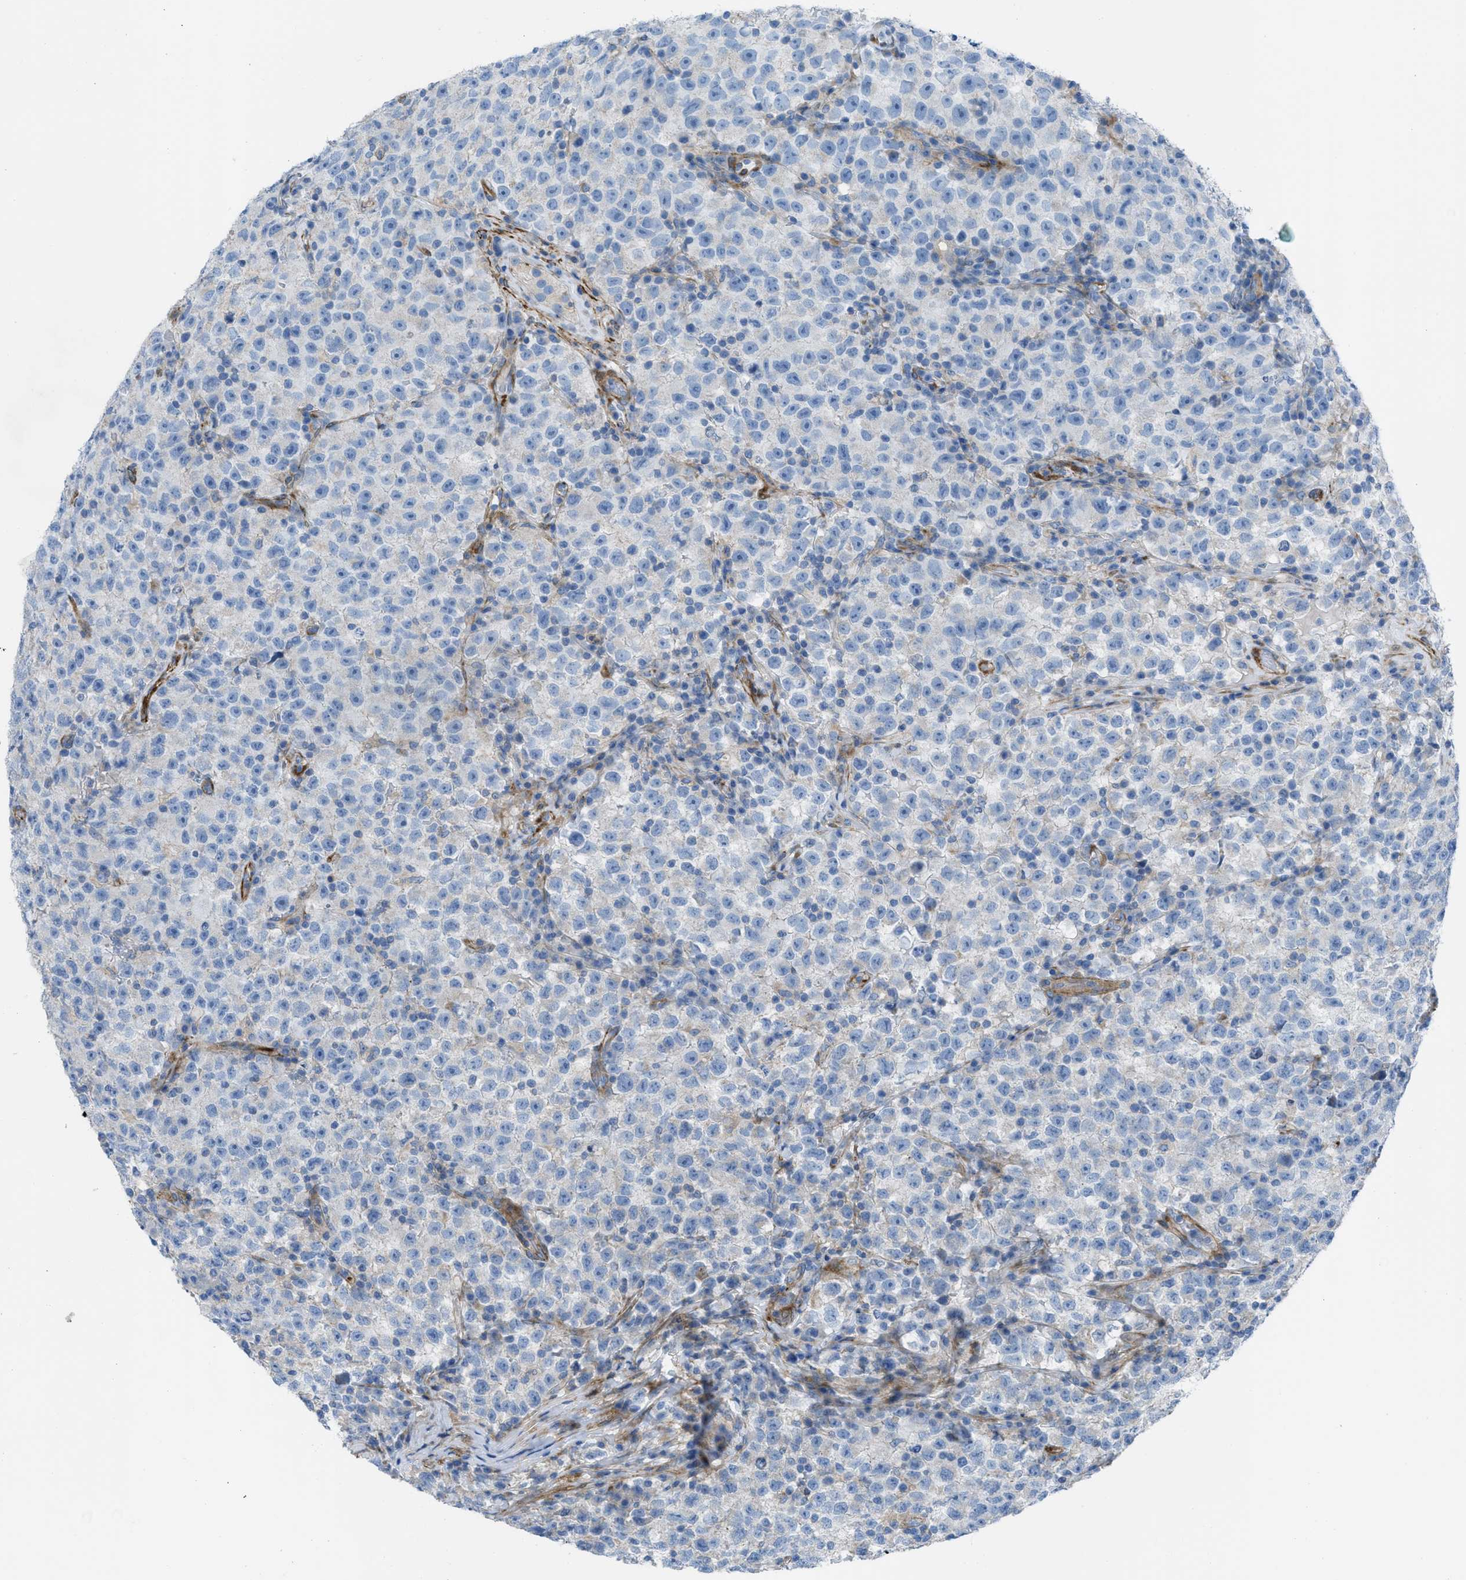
{"staining": {"intensity": "negative", "quantity": "none", "location": "none"}, "tissue": "testis cancer", "cell_type": "Tumor cells", "image_type": "cancer", "snomed": [{"axis": "morphology", "description": "Seminoma, NOS"}, {"axis": "topography", "description": "Testis"}], "caption": "Tumor cells are negative for protein expression in human testis cancer.", "gene": "KCNH7", "patient": {"sex": "male", "age": 22}}